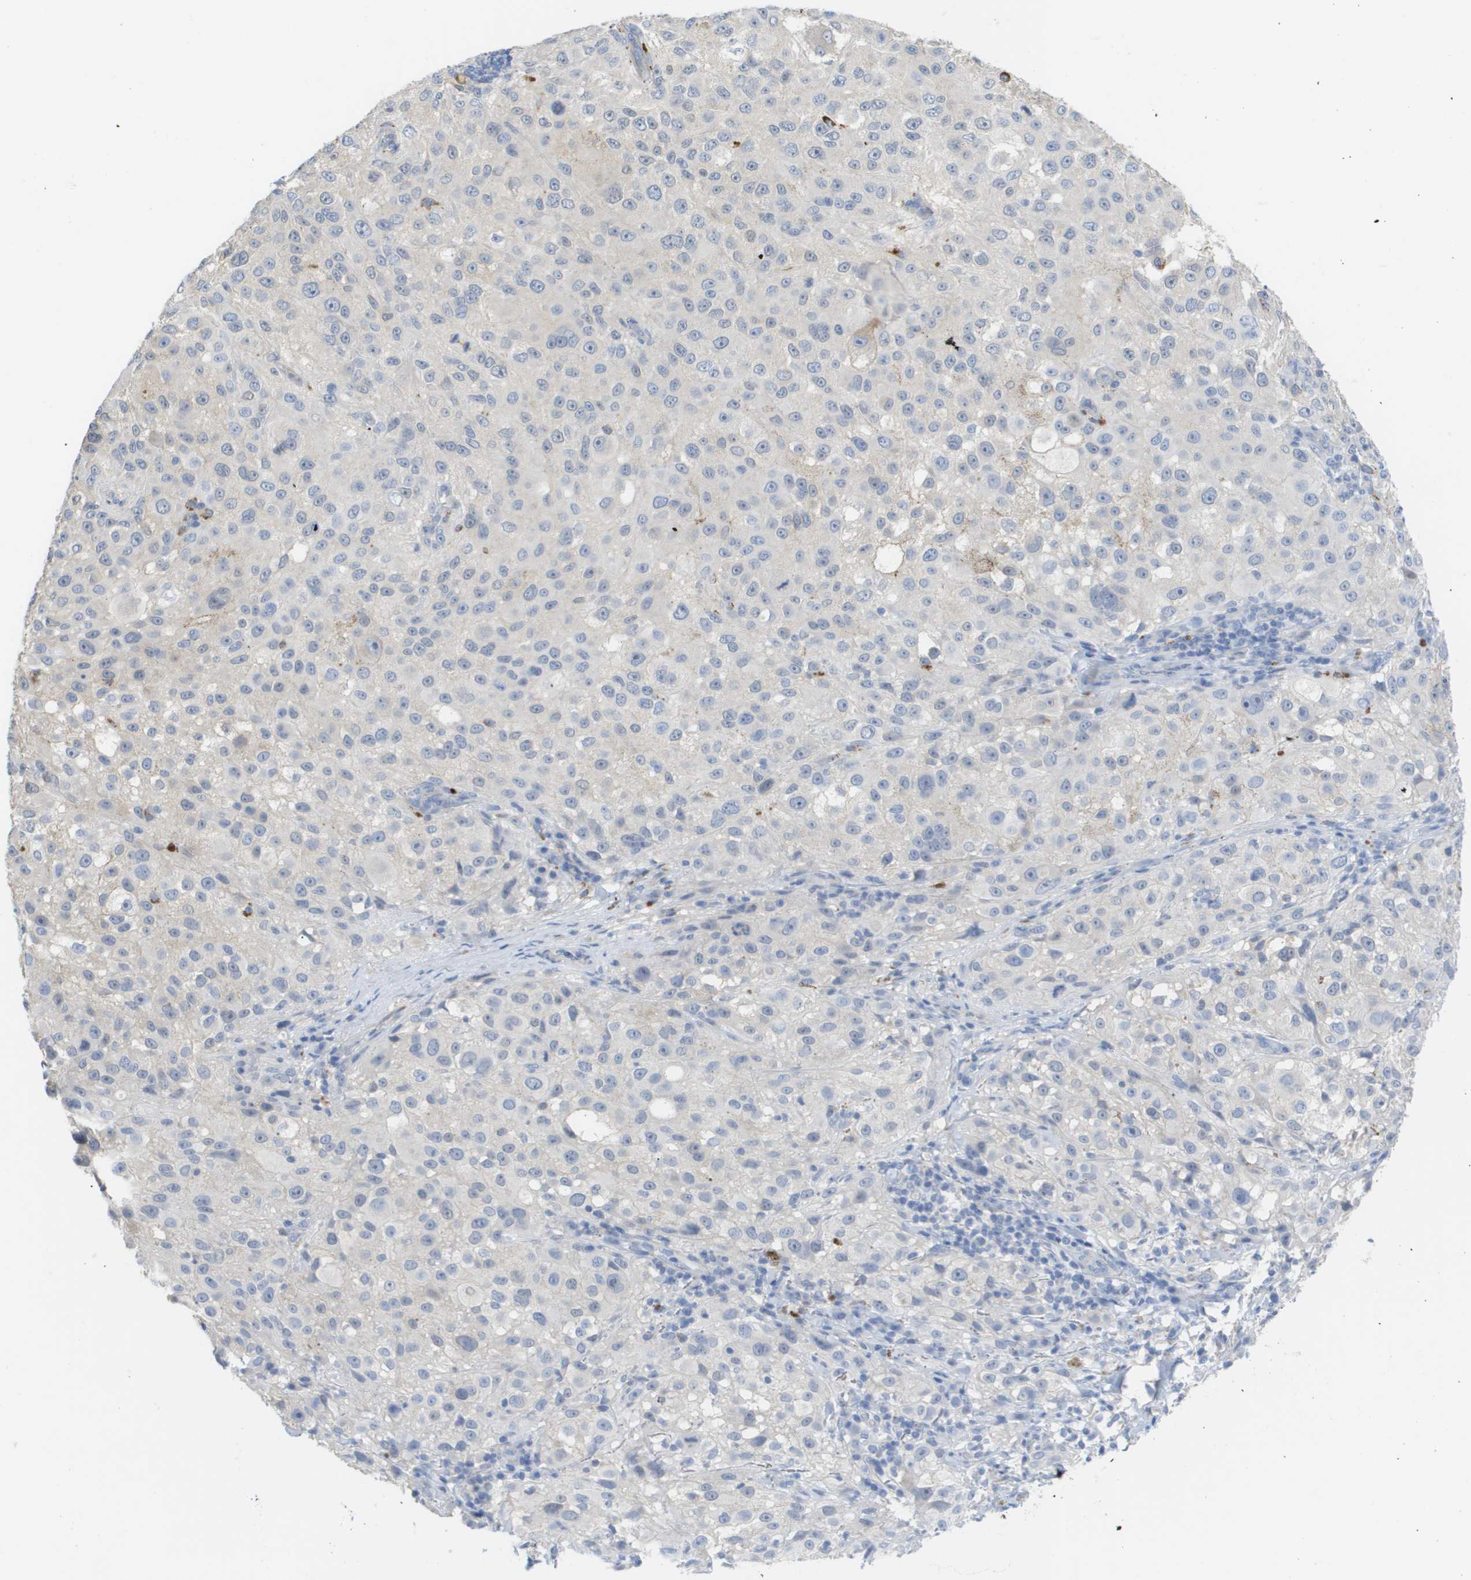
{"staining": {"intensity": "negative", "quantity": "none", "location": "none"}, "tissue": "melanoma", "cell_type": "Tumor cells", "image_type": "cancer", "snomed": [{"axis": "morphology", "description": "Necrosis, NOS"}, {"axis": "morphology", "description": "Malignant melanoma, NOS"}, {"axis": "topography", "description": "Skin"}], "caption": "The immunohistochemistry (IHC) photomicrograph has no significant positivity in tumor cells of melanoma tissue. Brightfield microscopy of immunohistochemistry stained with DAB (brown) and hematoxylin (blue), captured at high magnification.", "gene": "MYL3", "patient": {"sex": "female", "age": 87}}